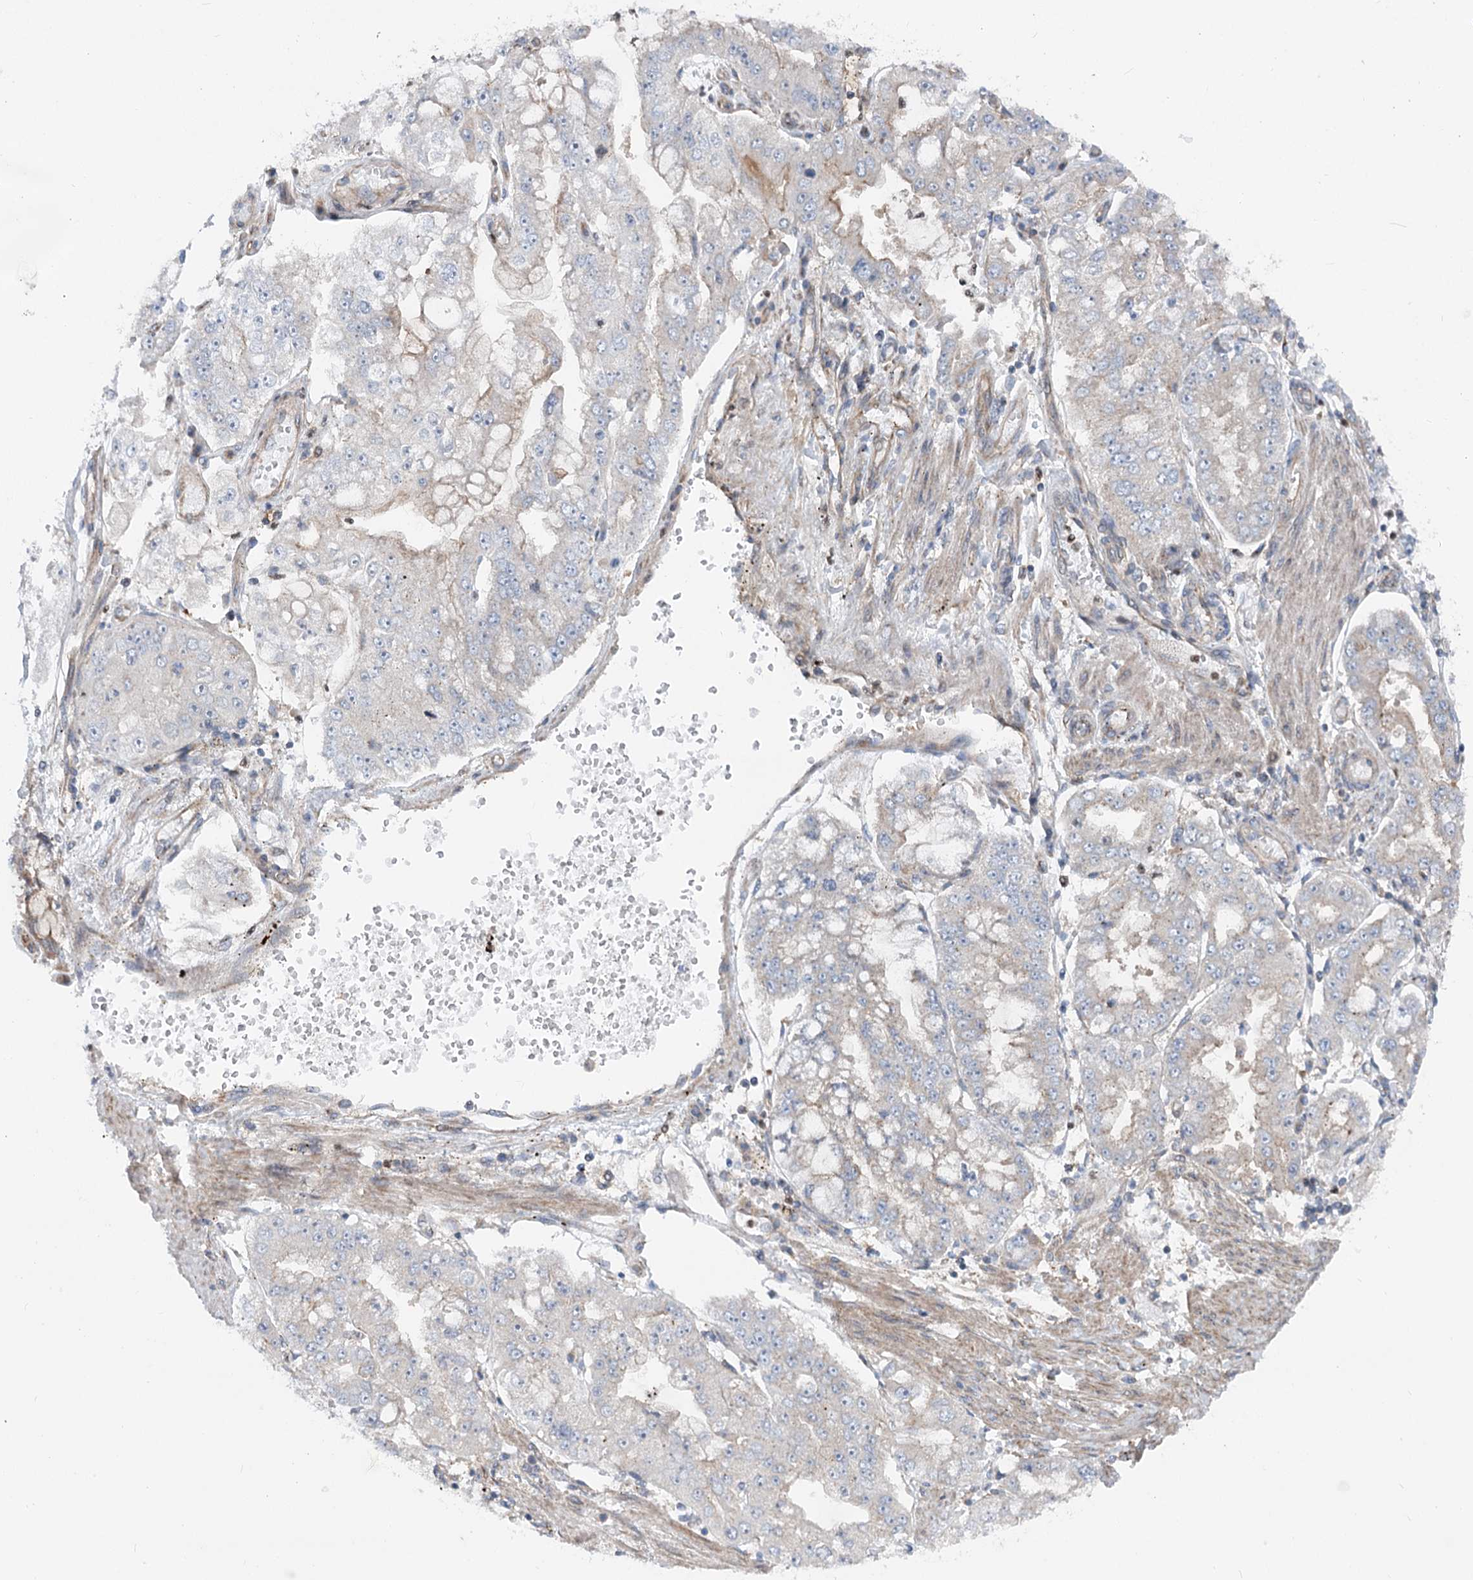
{"staining": {"intensity": "negative", "quantity": "none", "location": "none"}, "tissue": "stomach cancer", "cell_type": "Tumor cells", "image_type": "cancer", "snomed": [{"axis": "morphology", "description": "Adenocarcinoma, NOS"}, {"axis": "topography", "description": "Stomach"}], "caption": "Protein analysis of stomach cancer reveals no significant staining in tumor cells.", "gene": "SCN11A", "patient": {"sex": "male", "age": 76}}